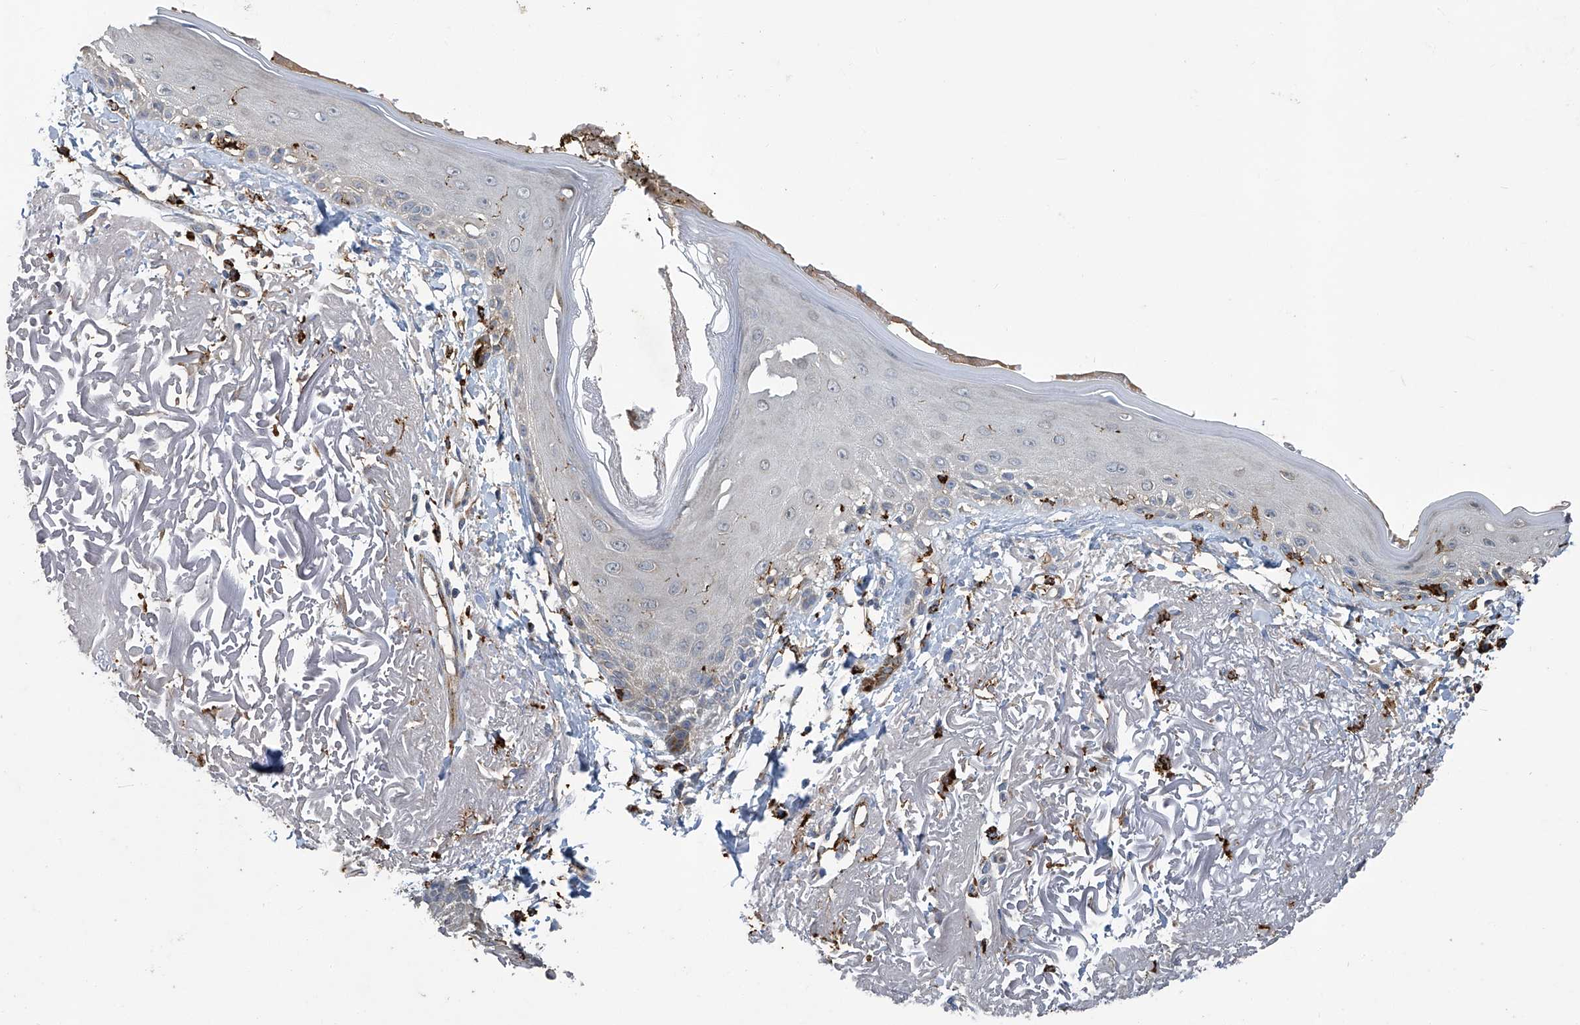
{"staining": {"intensity": "weak", "quantity": ">75%", "location": "cytoplasmic/membranous"}, "tissue": "skin", "cell_type": "Fibroblasts", "image_type": "normal", "snomed": [{"axis": "morphology", "description": "Normal tissue, NOS"}, {"axis": "topography", "description": "Skin"}, {"axis": "topography", "description": "Skeletal muscle"}], "caption": "IHC of normal human skin reveals low levels of weak cytoplasmic/membranous expression in about >75% of fibroblasts.", "gene": "FAM167A", "patient": {"sex": "male", "age": 83}}